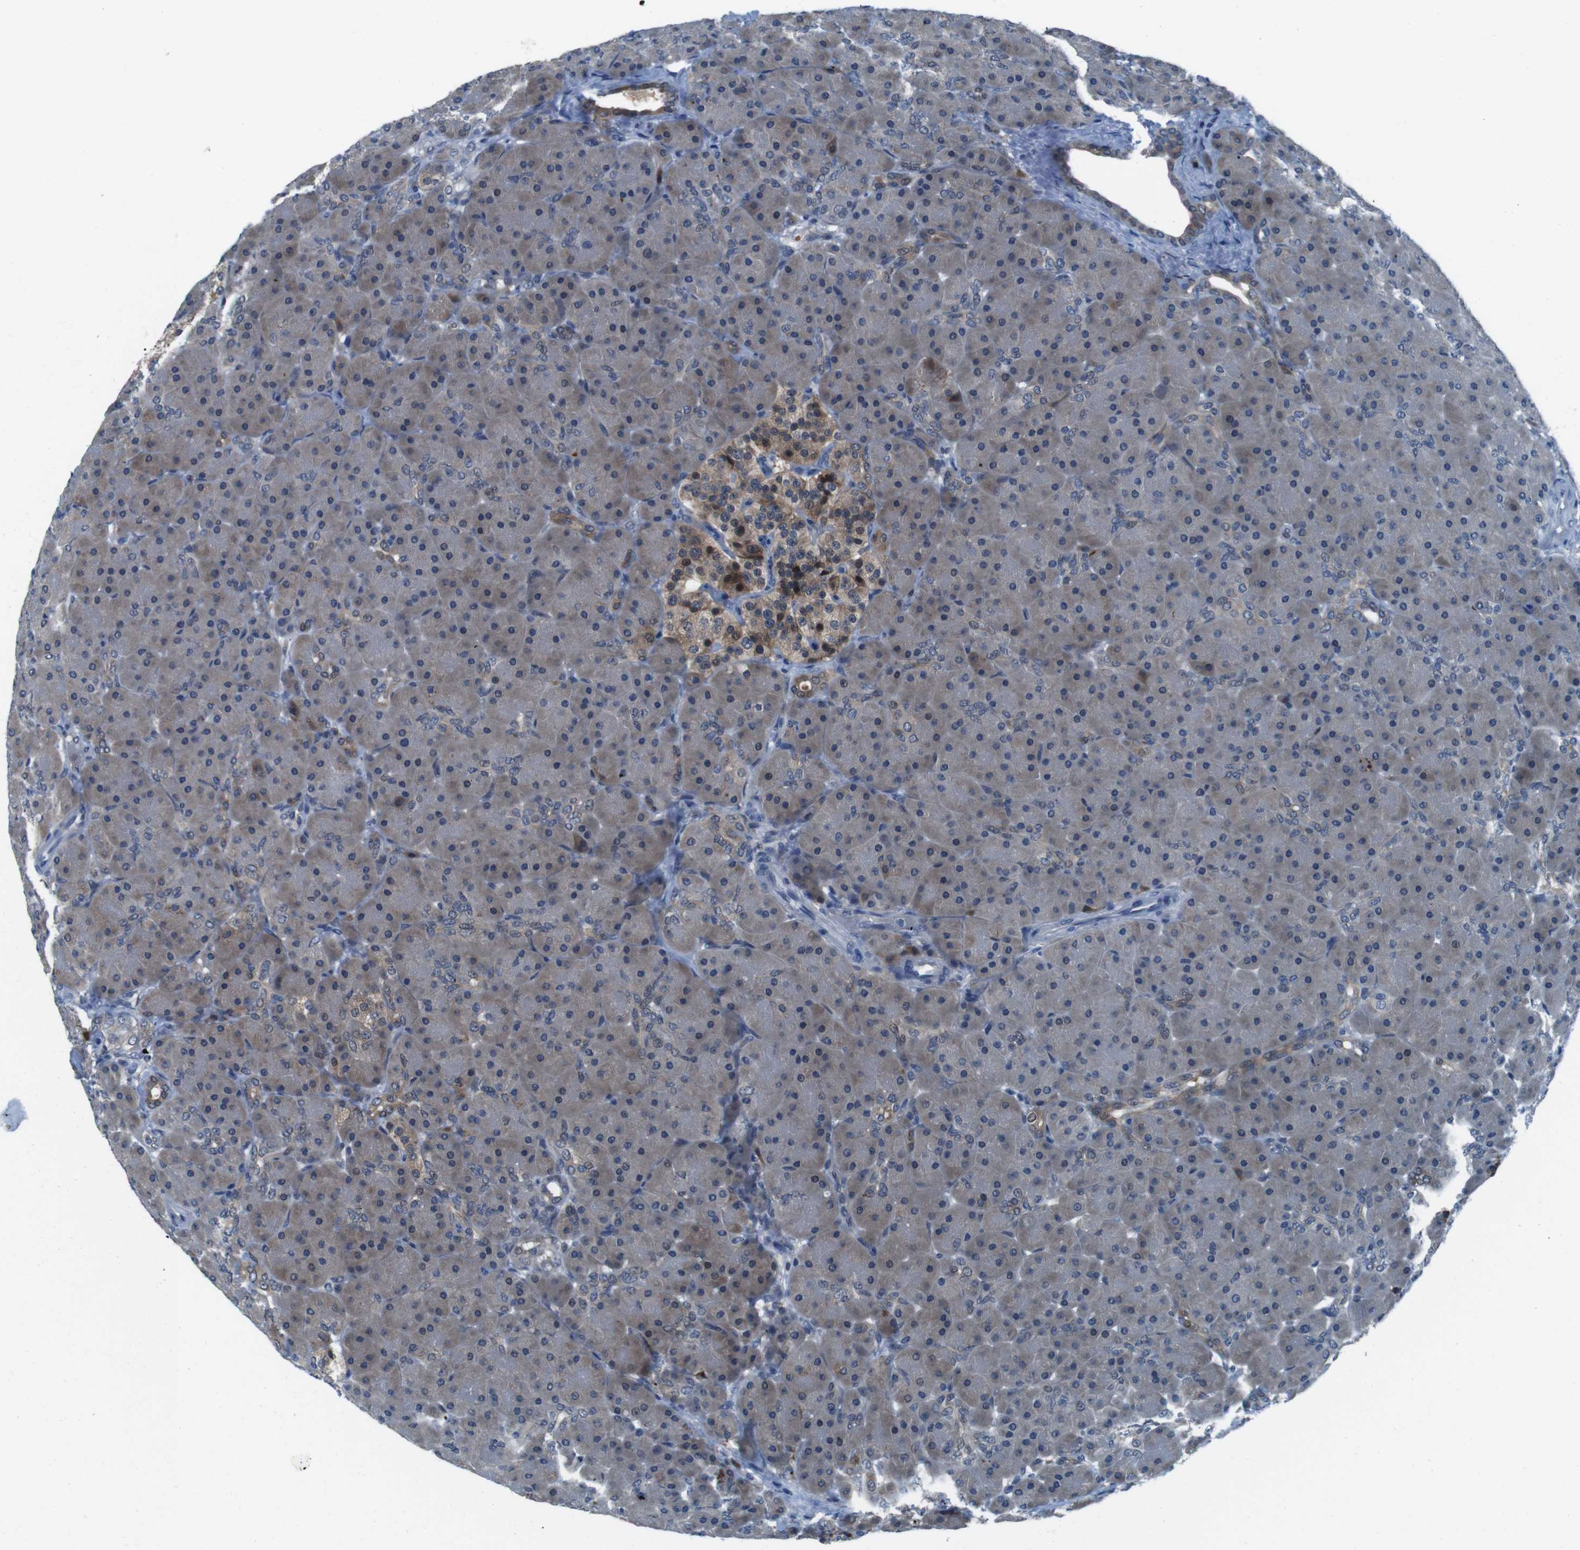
{"staining": {"intensity": "moderate", "quantity": ">75%", "location": "cytoplasmic/membranous"}, "tissue": "pancreas", "cell_type": "Exocrine glandular cells", "image_type": "normal", "snomed": [{"axis": "morphology", "description": "Normal tissue, NOS"}, {"axis": "topography", "description": "Pancreas"}], "caption": "A medium amount of moderate cytoplasmic/membranous staining is appreciated in about >75% of exocrine glandular cells in normal pancreas. (DAB IHC with brightfield microscopy, high magnification).", "gene": "LRP5", "patient": {"sex": "male", "age": 66}}